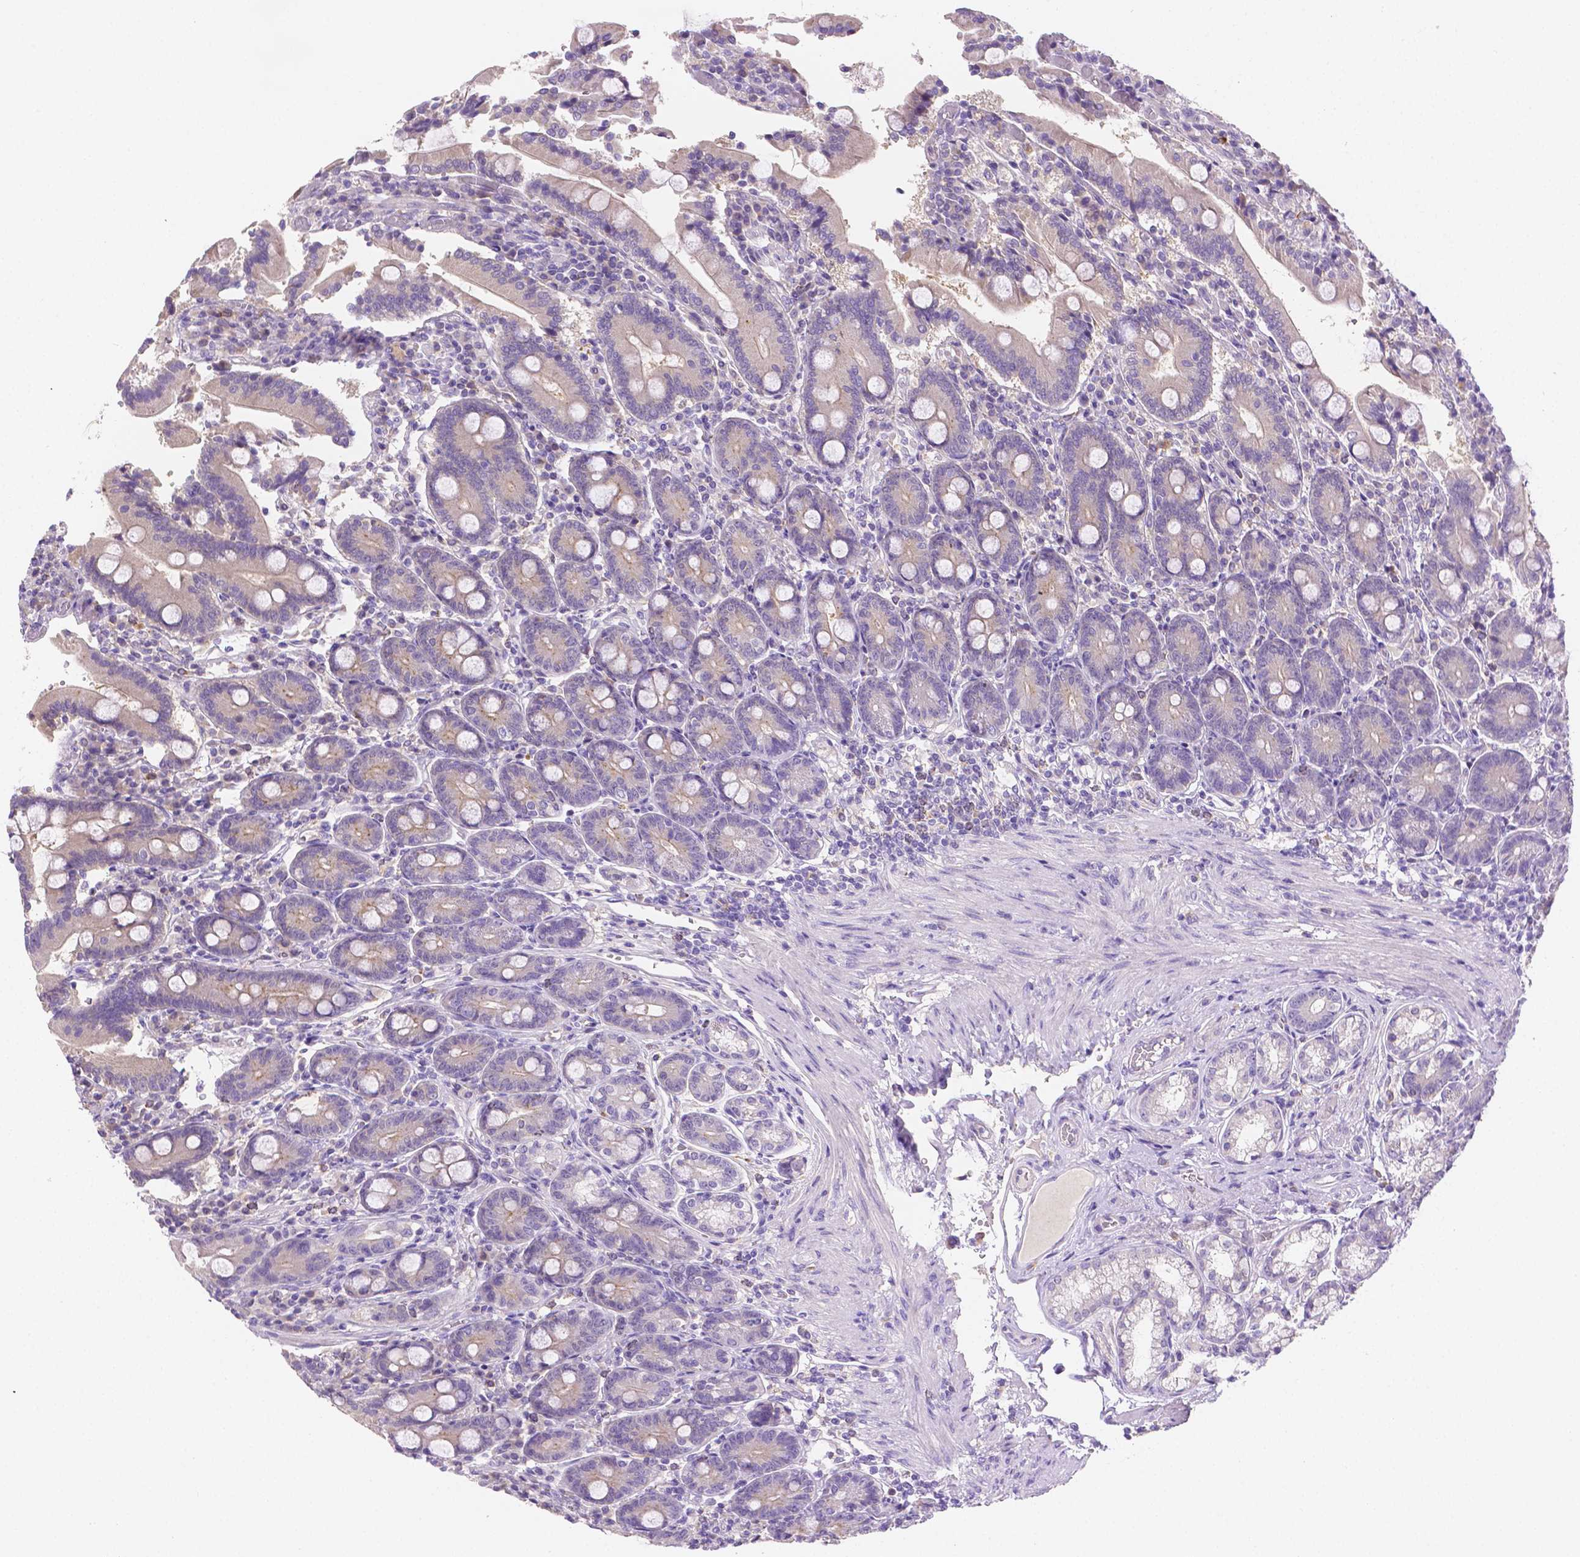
{"staining": {"intensity": "weak", "quantity": "25%-75%", "location": "cytoplasmic/membranous"}, "tissue": "duodenum", "cell_type": "Glandular cells", "image_type": "normal", "snomed": [{"axis": "morphology", "description": "Normal tissue, NOS"}, {"axis": "topography", "description": "Duodenum"}], "caption": "Immunohistochemistry (IHC) of unremarkable duodenum displays low levels of weak cytoplasmic/membranous expression in about 25%-75% of glandular cells.", "gene": "NXPH2", "patient": {"sex": "female", "age": 62}}